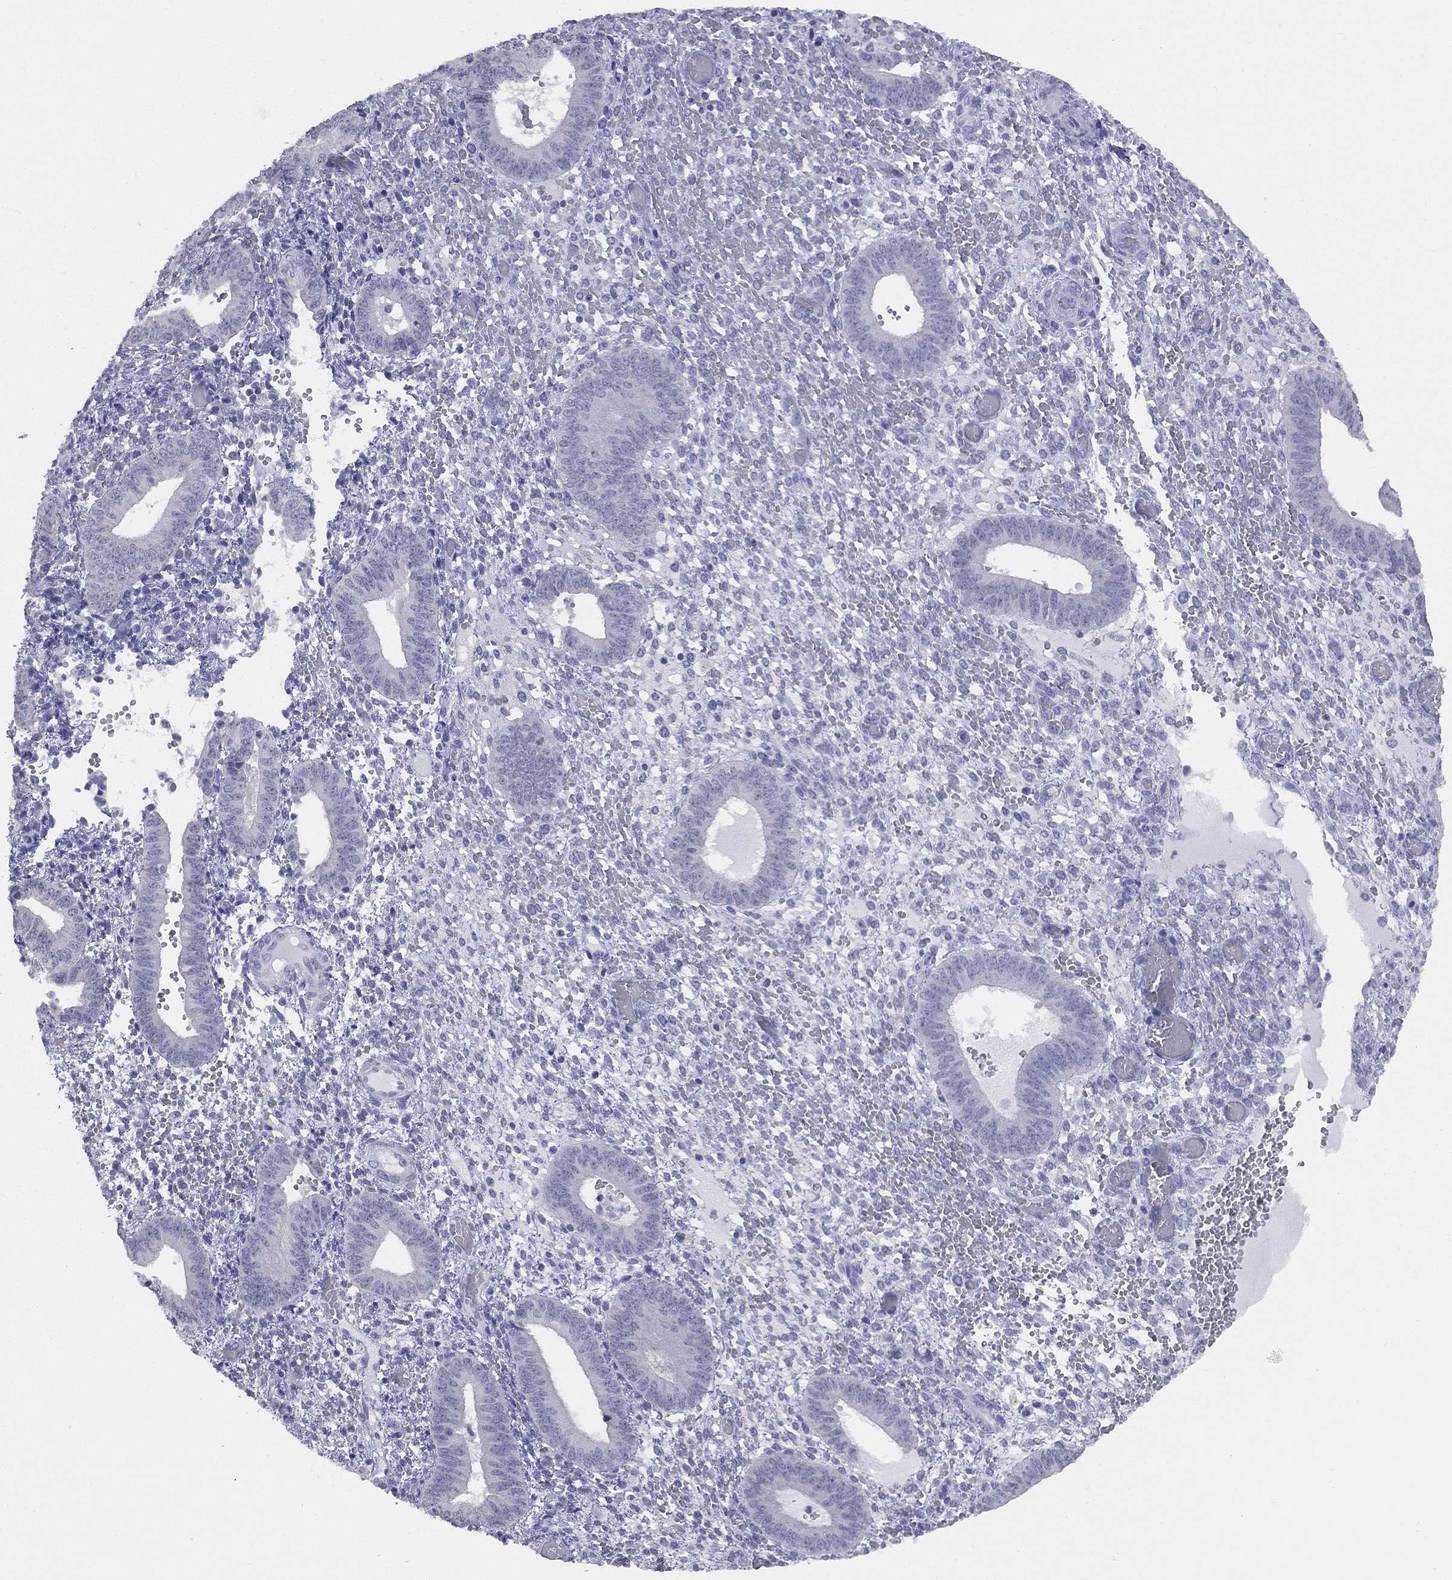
{"staining": {"intensity": "negative", "quantity": "none", "location": "none"}, "tissue": "endometrium", "cell_type": "Cells in endometrial stroma", "image_type": "normal", "snomed": [{"axis": "morphology", "description": "Normal tissue, NOS"}, {"axis": "topography", "description": "Endometrium"}], "caption": "An image of endometrium stained for a protein shows no brown staining in cells in endometrial stroma.", "gene": "DMKN", "patient": {"sex": "female", "age": 42}}